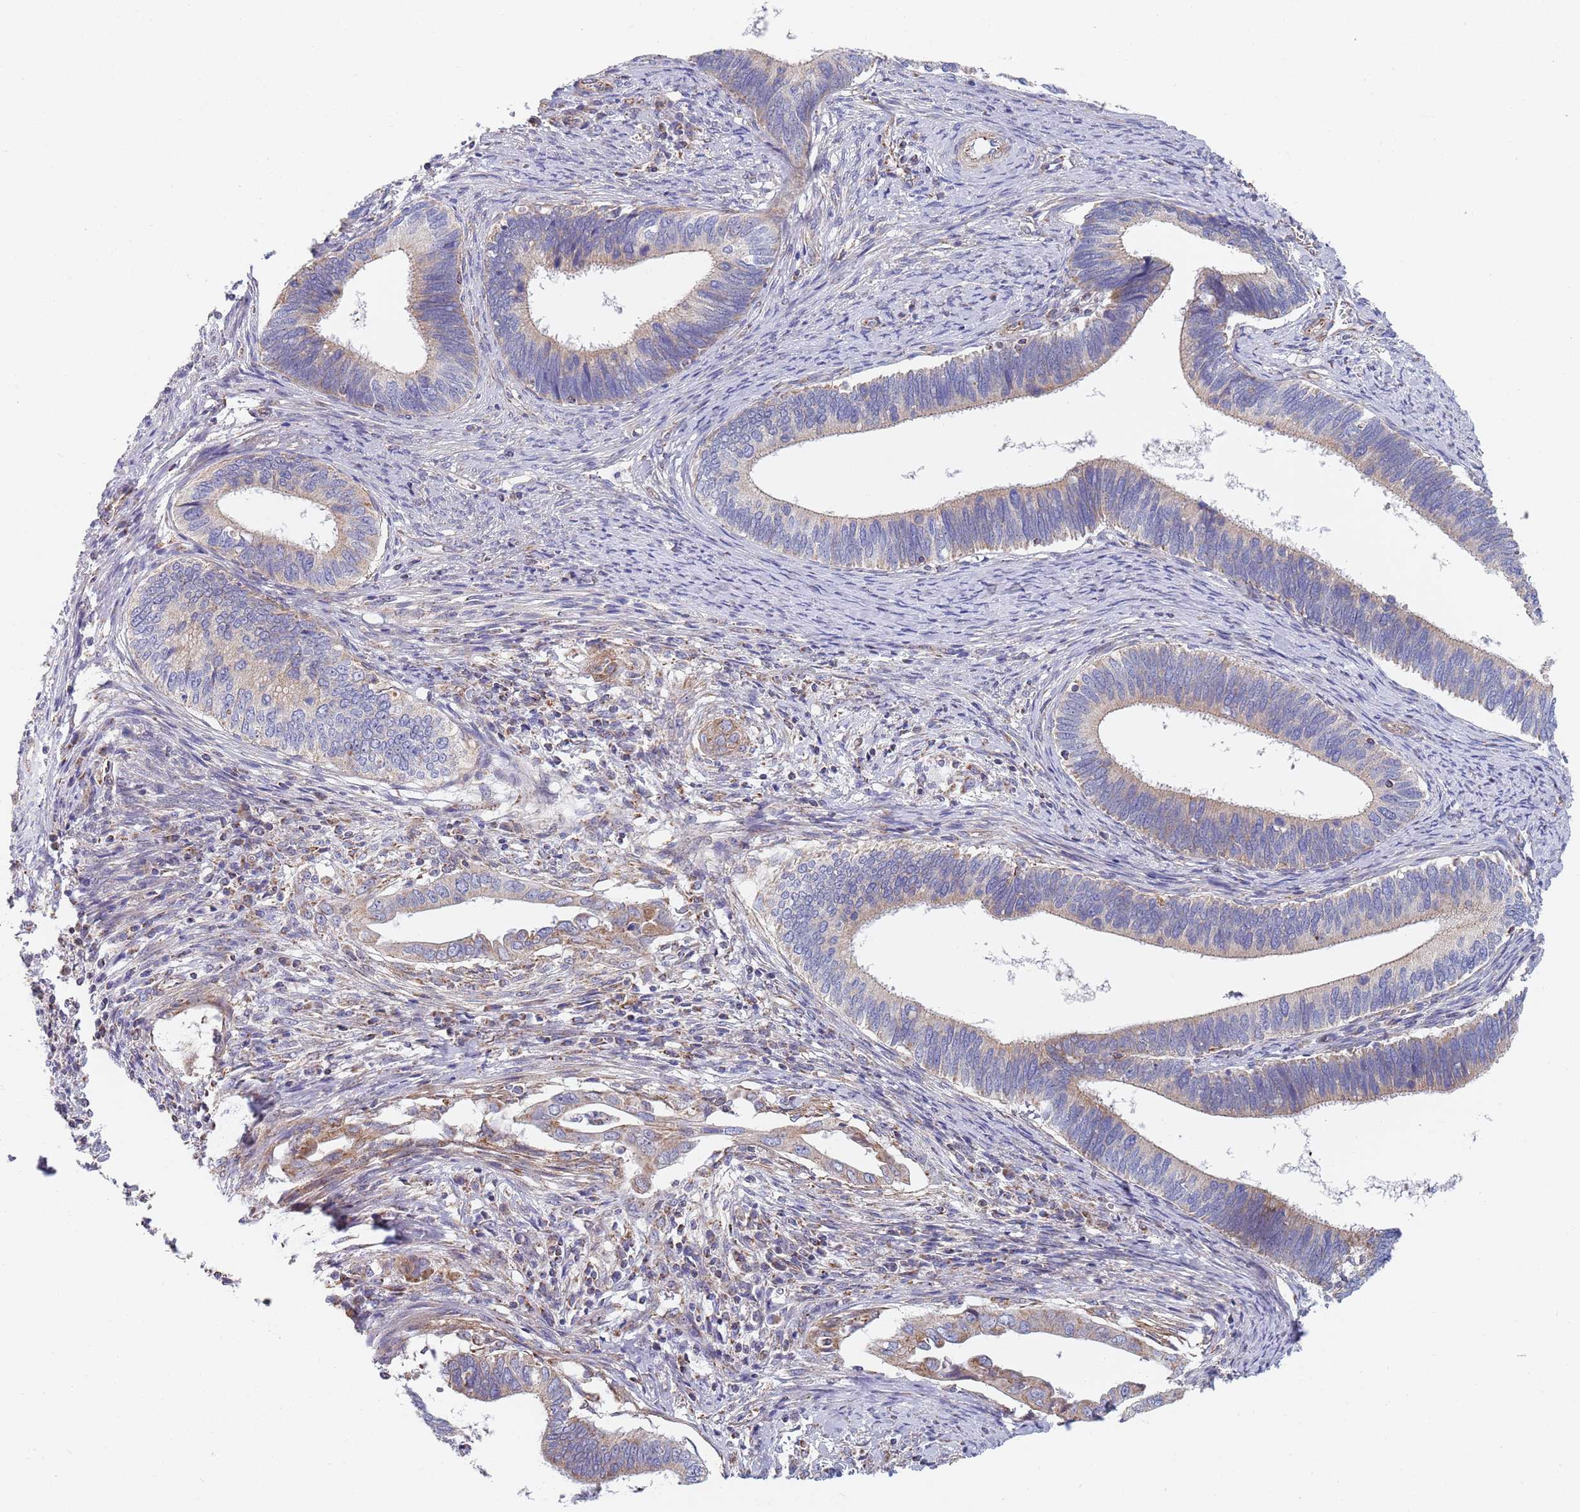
{"staining": {"intensity": "weak", "quantity": "25%-75%", "location": "cytoplasmic/membranous"}, "tissue": "cervical cancer", "cell_type": "Tumor cells", "image_type": "cancer", "snomed": [{"axis": "morphology", "description": "Adenocarcinoma, NOS"}, {"axis": "topography", "description": "Cervix"}], "caption": "The photomicrograph reveals staining of cervical cancer, revealing weak cytoplasmic/membranous protein positivity (brown color) within tumor cells. Nuclei are stained in blue.", "gene": "PWWP3A", "patient": {"sex": "female", "age": 42}}